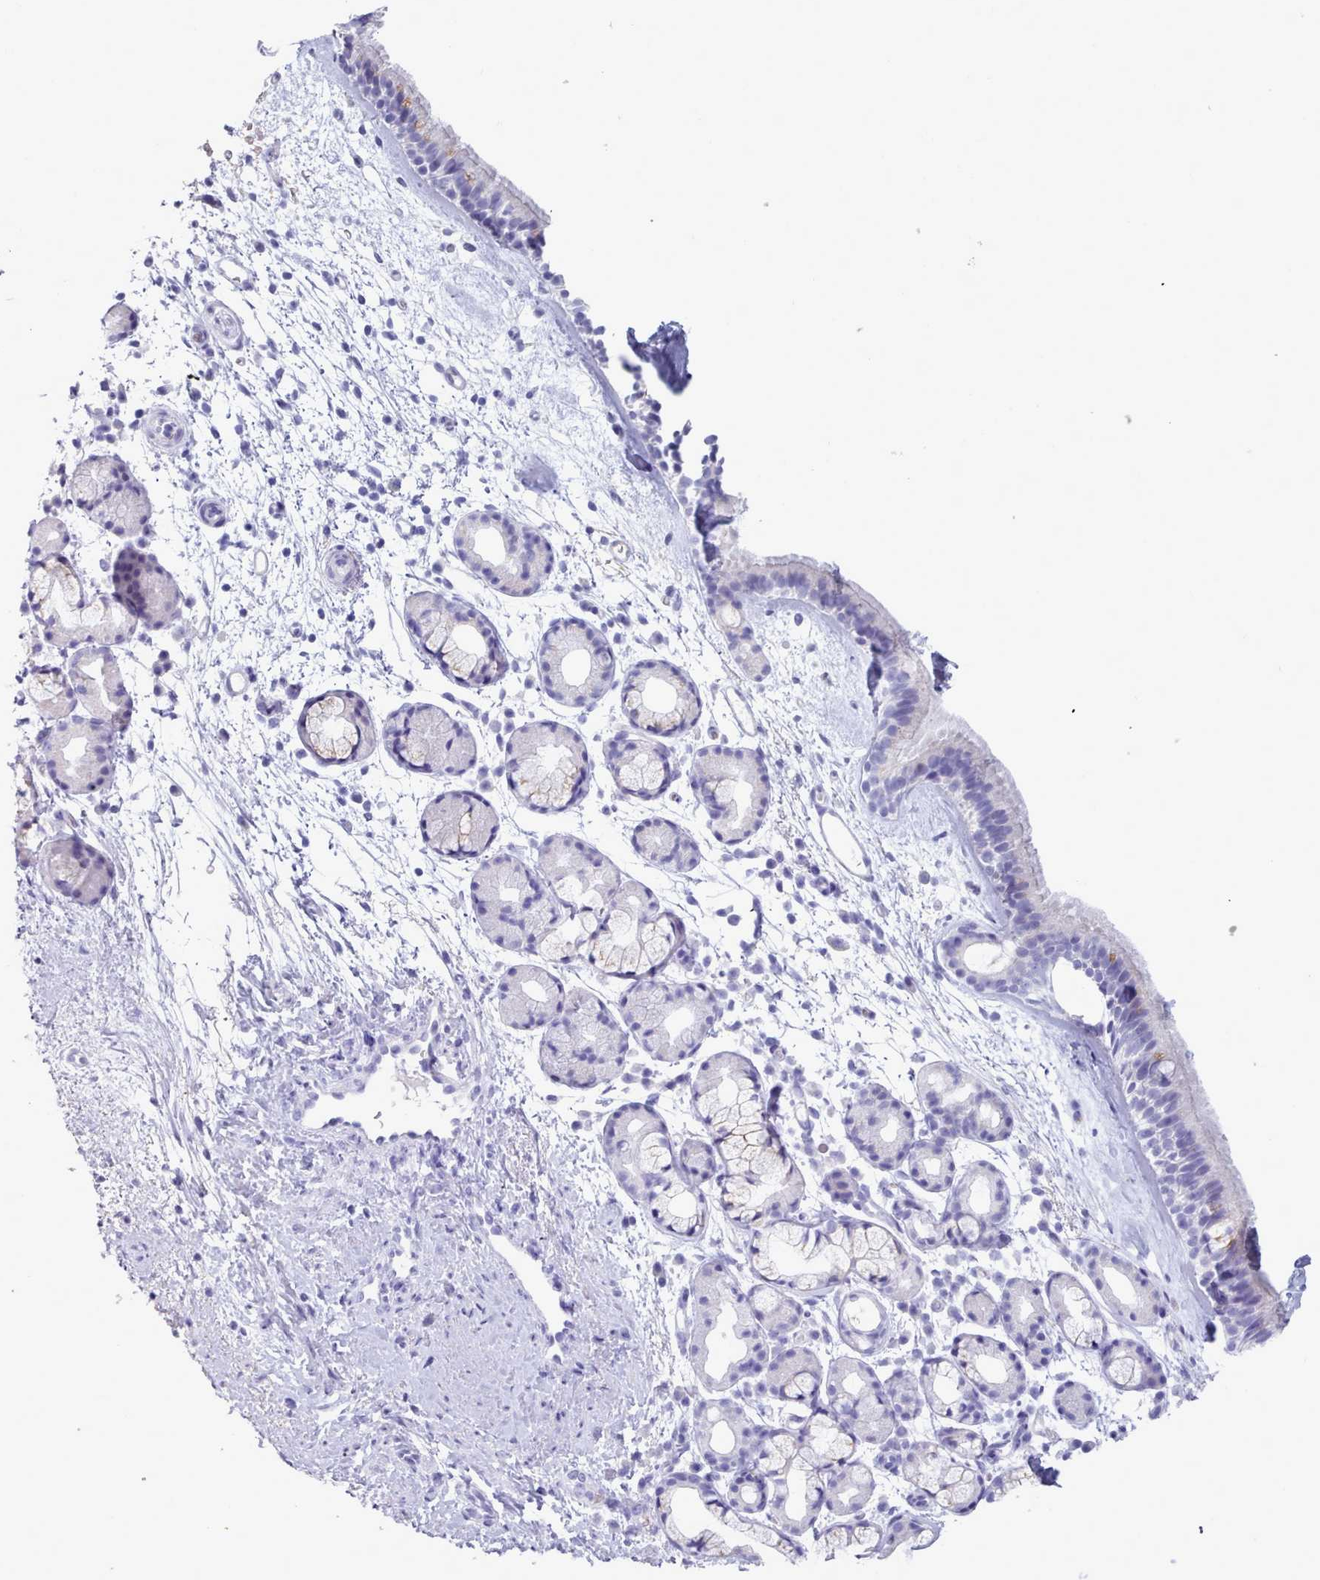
{"staining": {"intensity": "moderate", "quantity": "<25%", "location": "cytoplasmic/membranous"}, "tissue": "nasopharynx", "cell_type": "Respiratory epithelial cells", "image_type": "normal", "snomed": [{"axis": "morphology", "description": "Normal tissue, NOS"}, {"axis": "topography", "description": "Nasopharynx"}], "caption": "Respiratory epithelial cells reveal low levels of moderate cytoplasmic/membranous positivity in about <25% of cells in unremarkable nasopharynx.", "gene": "NKX1", "patient": {"sex": "female", "age": 81}}